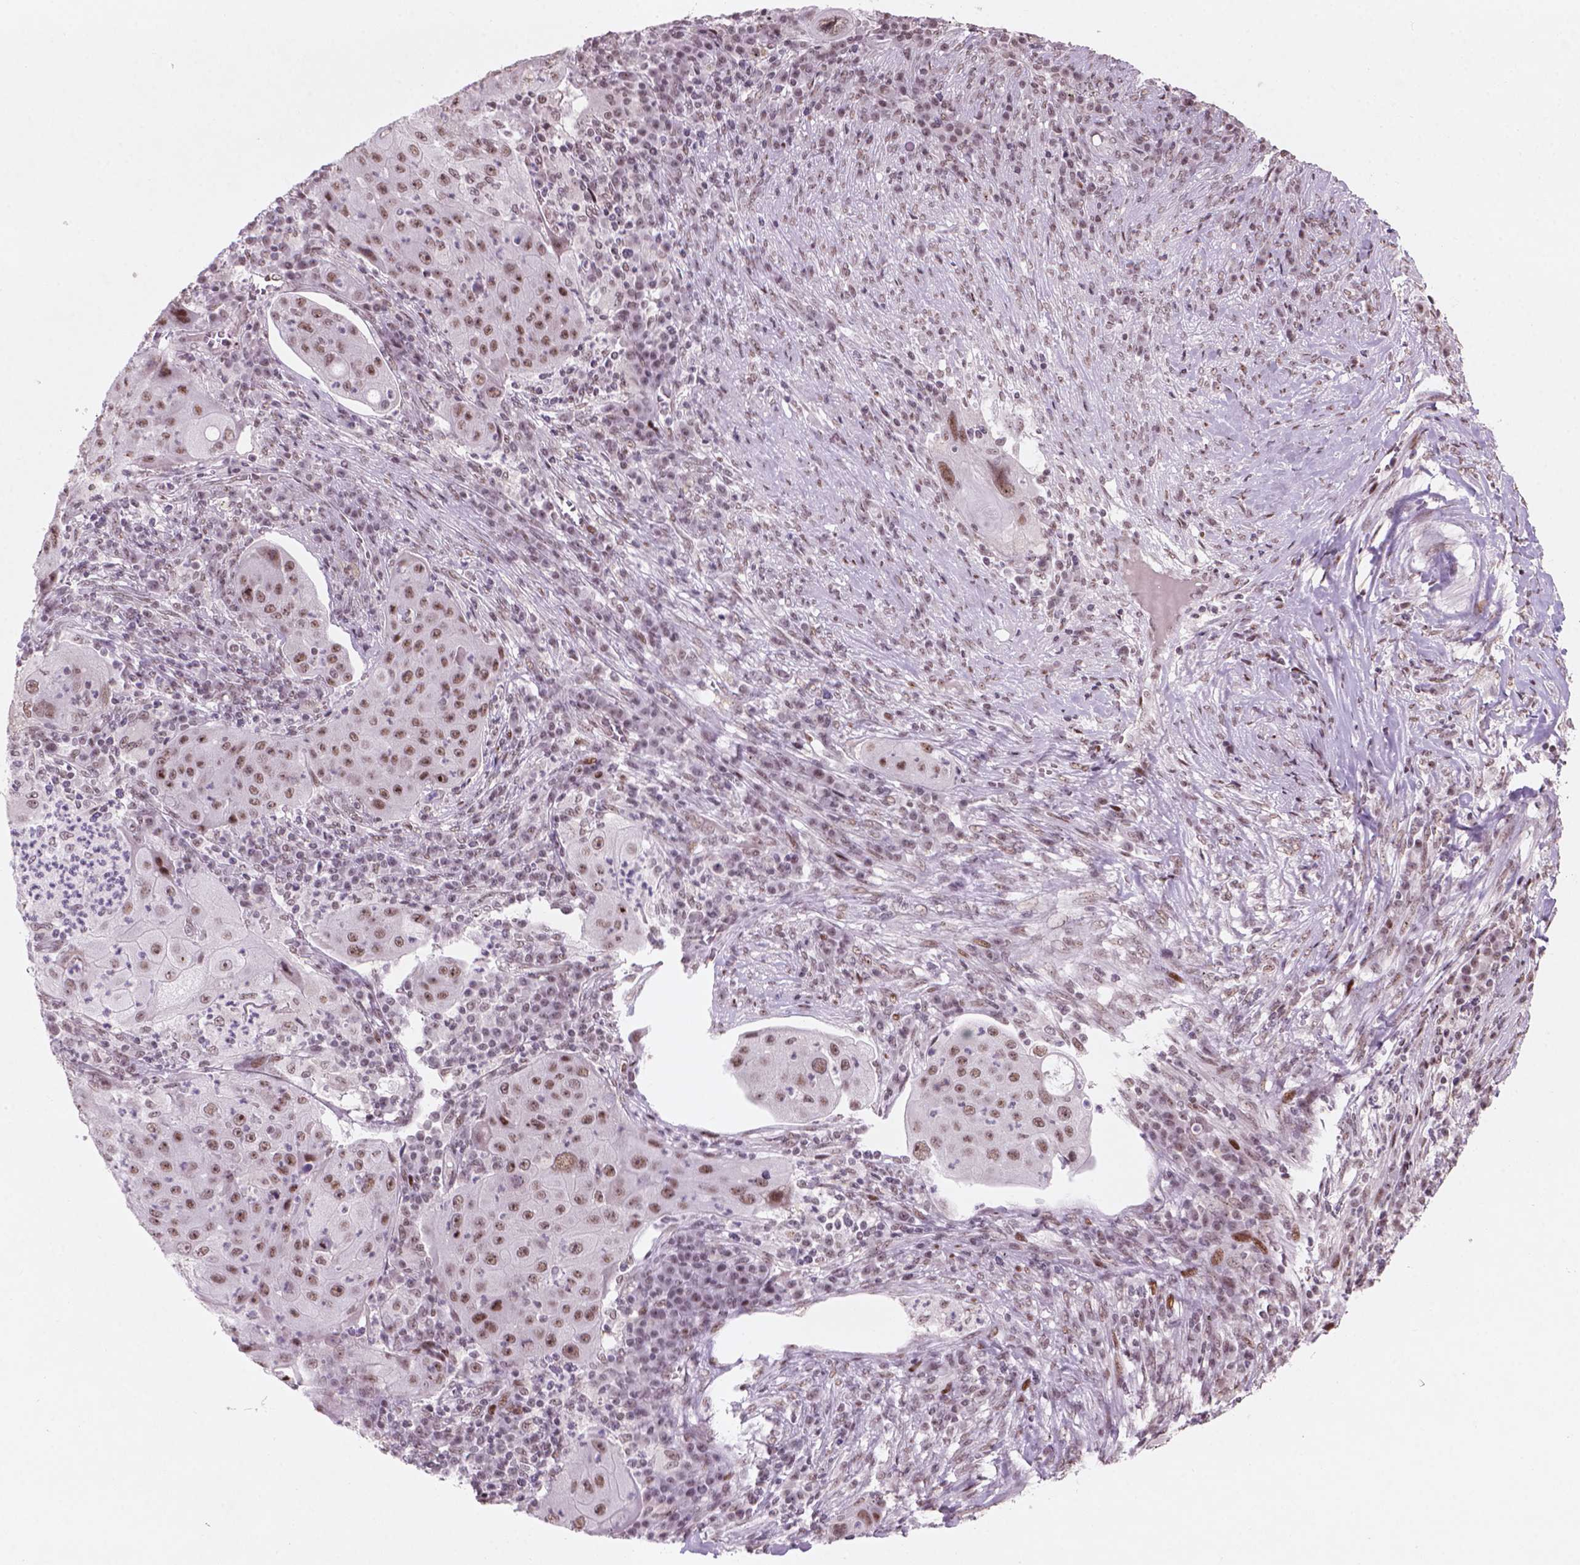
{"staining": {"intensity": "moderate", "quantity": ">75%", "location": "nuclear"}, "tissue": "lung cancer", "cell_type": "Tumor cells", "image_type": "cancer", "snomed": [{"axis": "morphology", "description": "Squamous cell carcinoma, NOS"}, {"axis": "topography", "description": "Lung"}], "caption": "Human lung cancer stained with a brown dye exhibits moderate nuclear positive expression in about >75% of tumor cells.", "gene": "HES7", "patient": {"sex": "female", "age": 59}}